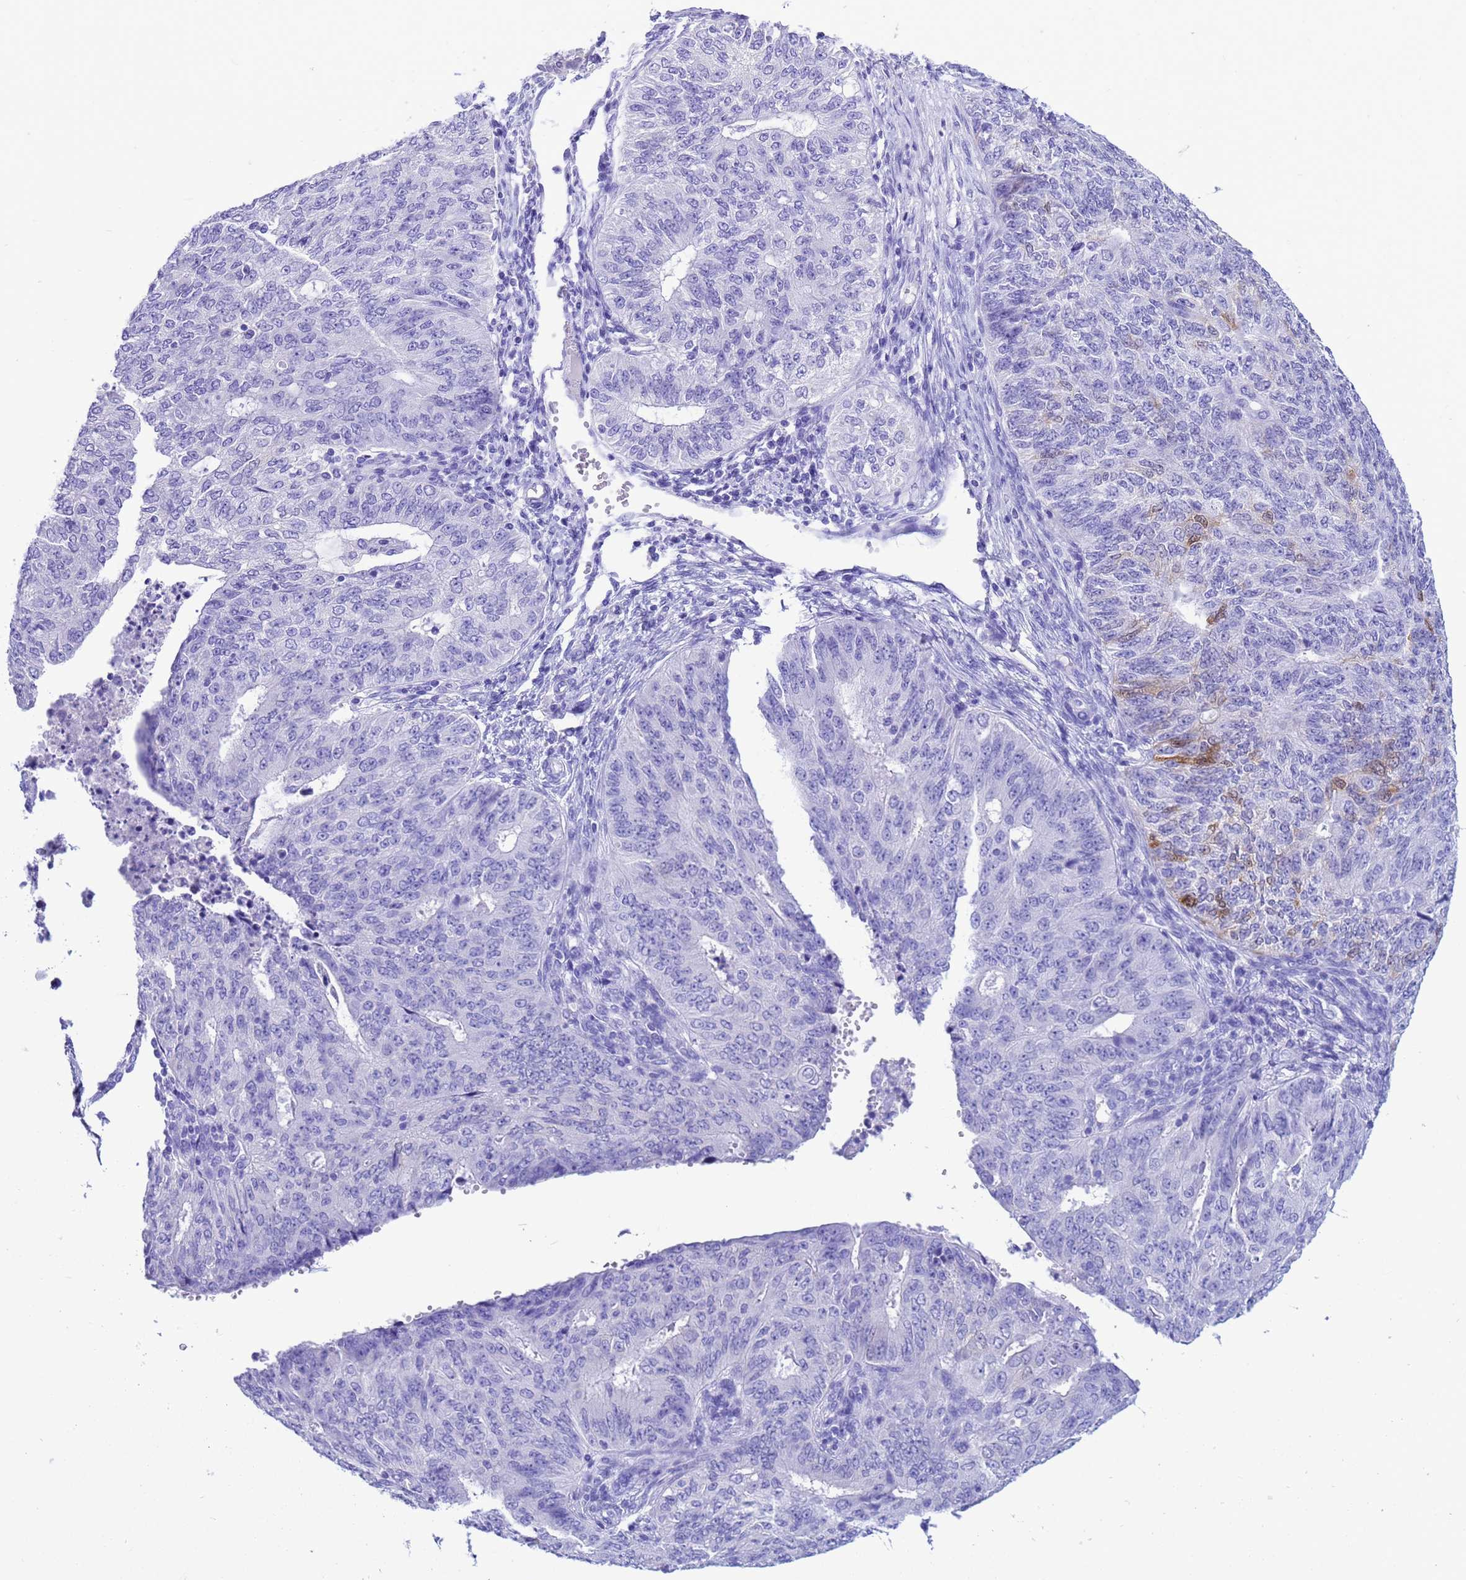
{"staining": {"intensity": "moderate", "quantity": "<25%", "location": "cytoplasmic/membranous,nuclear"}, "tissue": "endometrial cancer", "cell_type": "Tumor cells", "image_type": "cancer", "snomed": [{"axis": "morphology", "description": "Adenocarcinoma, NOS"}, {"axis": "topography", "description": "Endometrium"}], "caption": "This image exhibits immunohistochemistry staining of human adenocarcinoma (endometrial), with low moderate cytoplasmic/membranous and nuclear expression in approximately <25% of tumor cells.", "gene": "AKR1C2", "patient": {"sex": "female", "age": 32}}